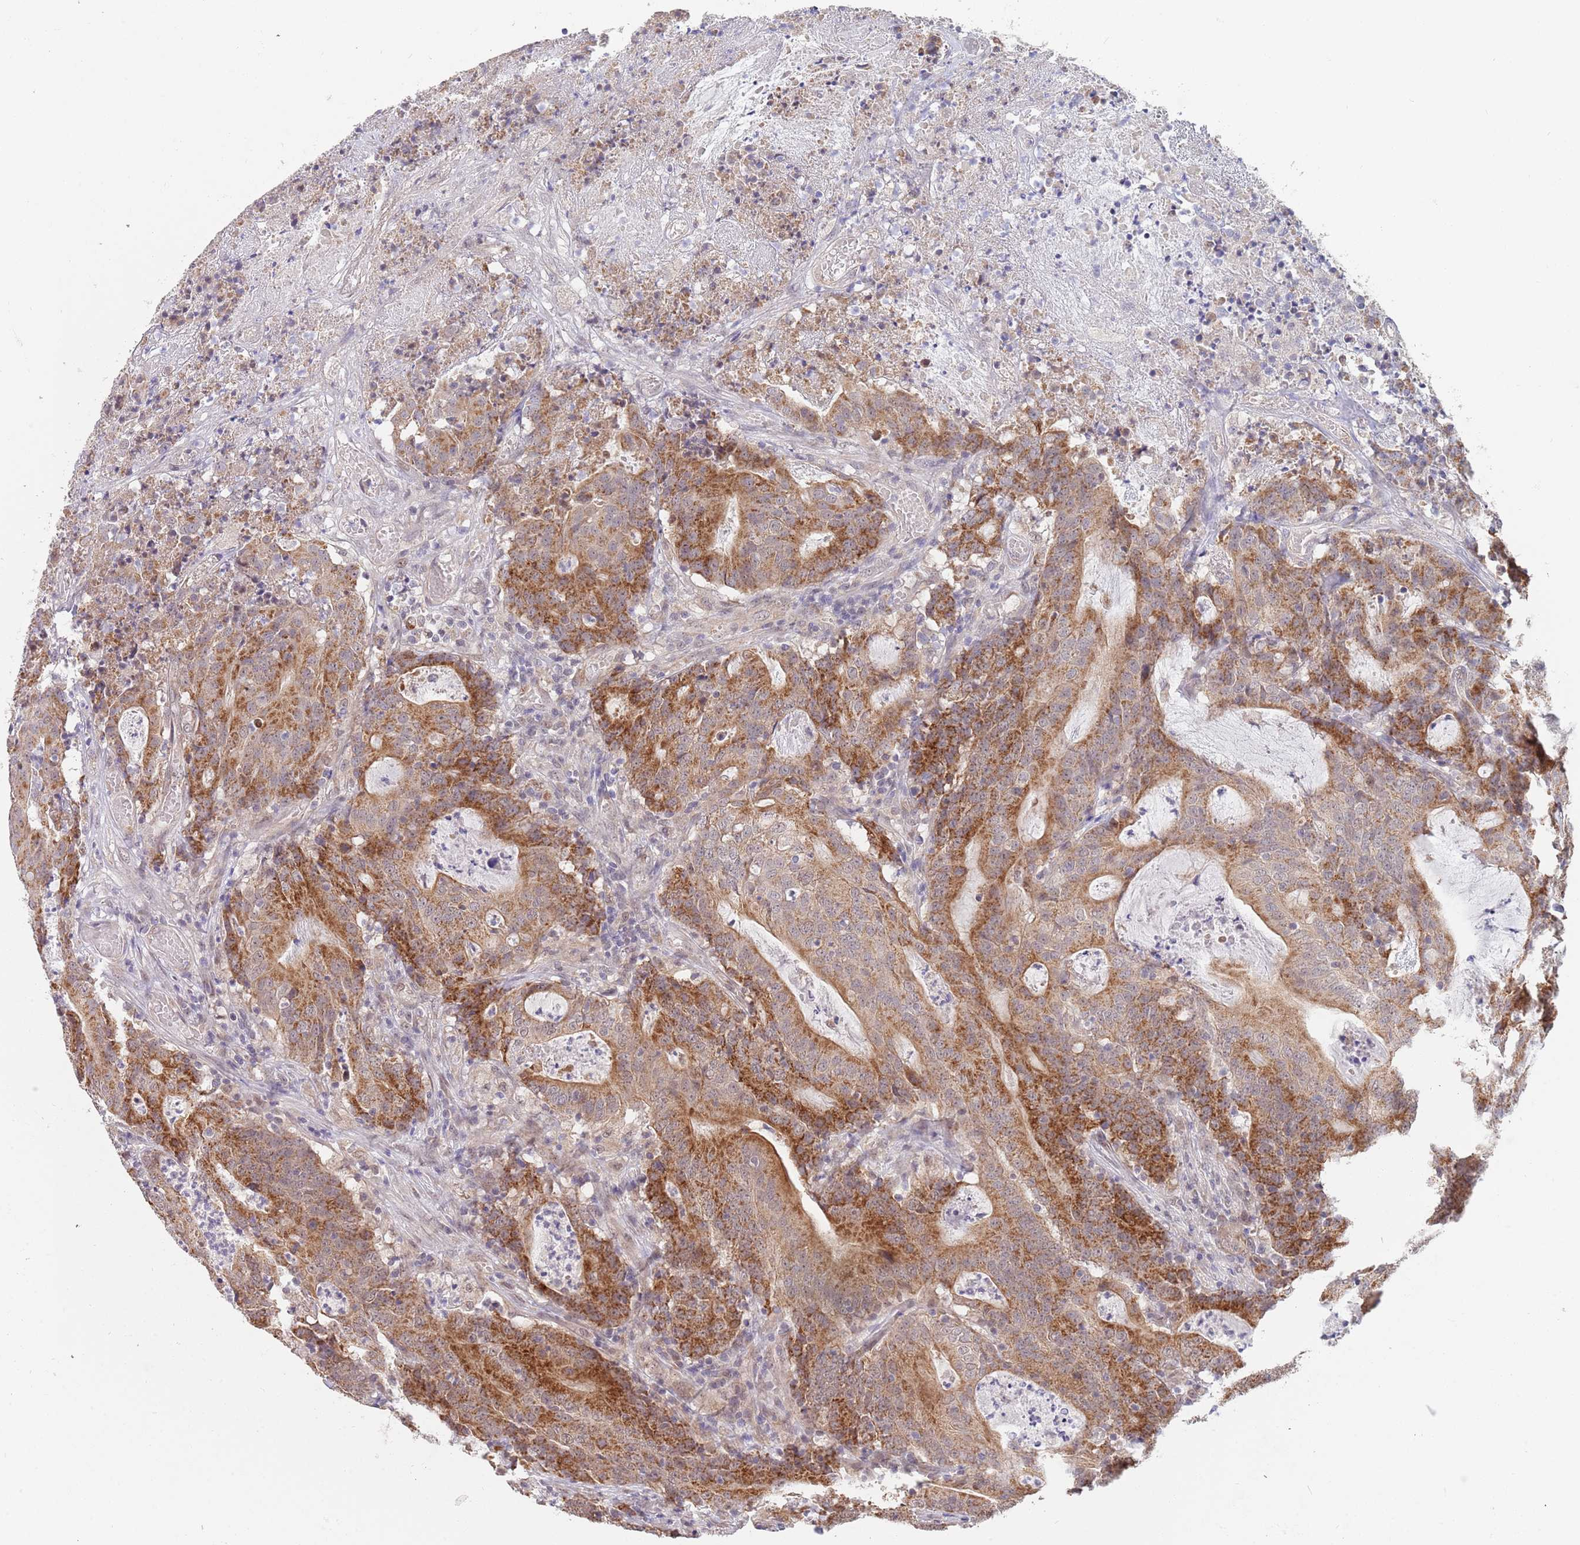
{"staining": {"intensity": "moderate", "quantity": ">75%", "location": "cytoplasmic/membranous"}, "tissue": "colorectal cancer", "cell_type": "Tumor cells", "image_type": "cancer", "snomed": [{"axis": "morphology", "description": "Adenocarcinoma, NOS"}, {"axis": "topography", "description": "Colon"}], "caption": "Immunohistochemical staining of colorectal cancer demonstrates medium levels of moderate cytoplasmic/membranous protein positivity in about >75% of tumor cells.", "gene": "UQCC3", "patient": {"sex": "male", "age": 83}}